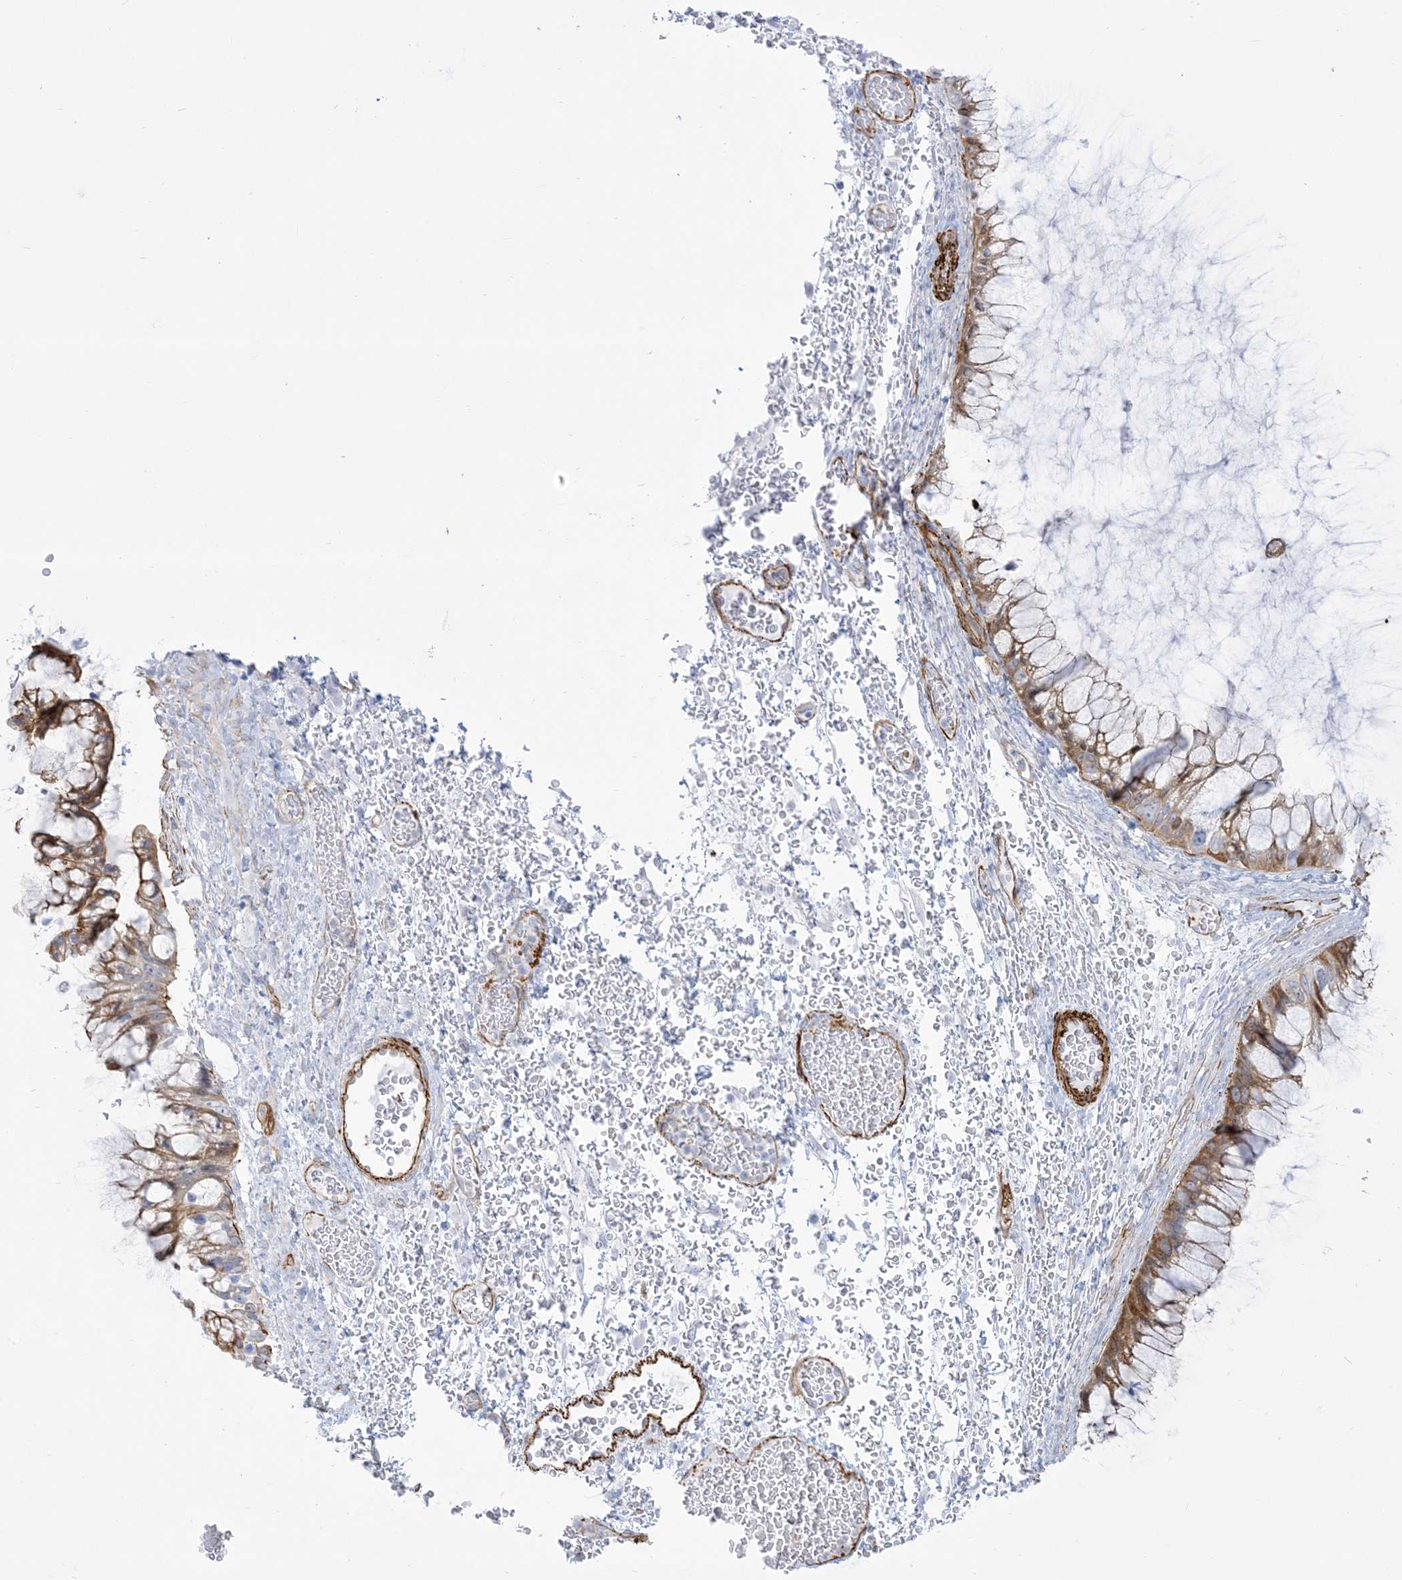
{"staining": {"intensity": "moderate", "quantity": ">75%", "location": "cytoplasmic/membranous"}, "tissue": "ovarian cancer", "cell_type": "Tumor cells", "image_type": "cancer", "snomed": [{"axis": "morphology", "description": "Cystadenocarcinoma, mucinous, NOS"}, {"axis": "topography", "description": "Ovary"}], "caption": "About >75% of tumor cells in ovarian cancer demonstrate moderate cytoplasmic/membranous protein expression as visualized by brown immunohistochemical staining.", "gene": "B3GNT7", "patient": {"sex": "female", "age": 37}}